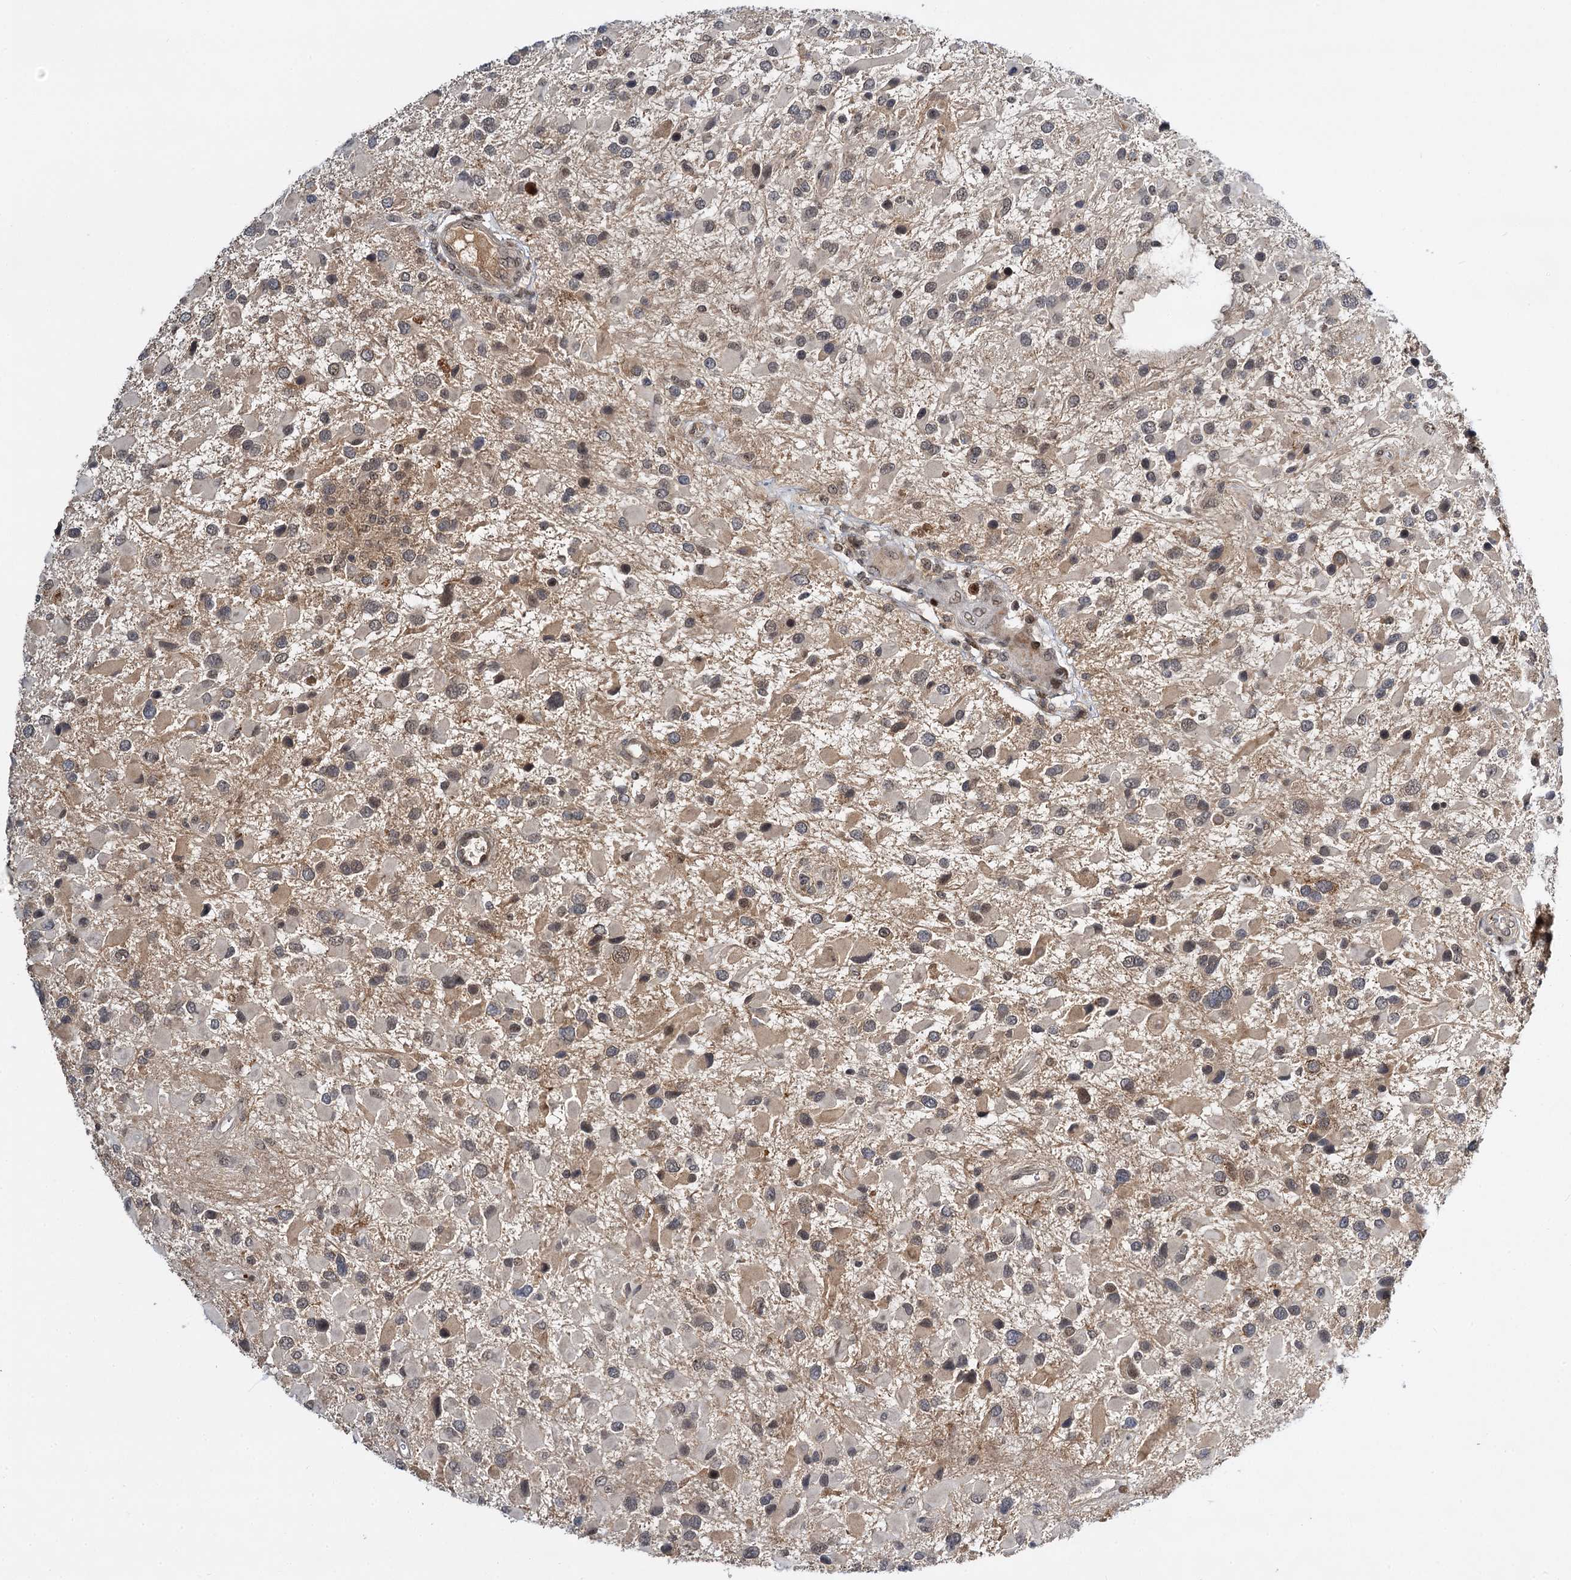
{"staining": {"intensity": "weak", "quantity": "<25%", "location": "nuclear"}, "tissue": "glioma", "cell_type": "Tumor cells", "image_type": "cancer", "snomed": [{"axis": "morphology", "description": "Glioma, malignant, High grade"}, {"axis": "topography", "description": "Brain"}], "caption": "Tumor cells show no significant protein staining in high-grade glioma (malignant).", "gene": "MBD6", "patient": {"sex": "male", "age": 53}}